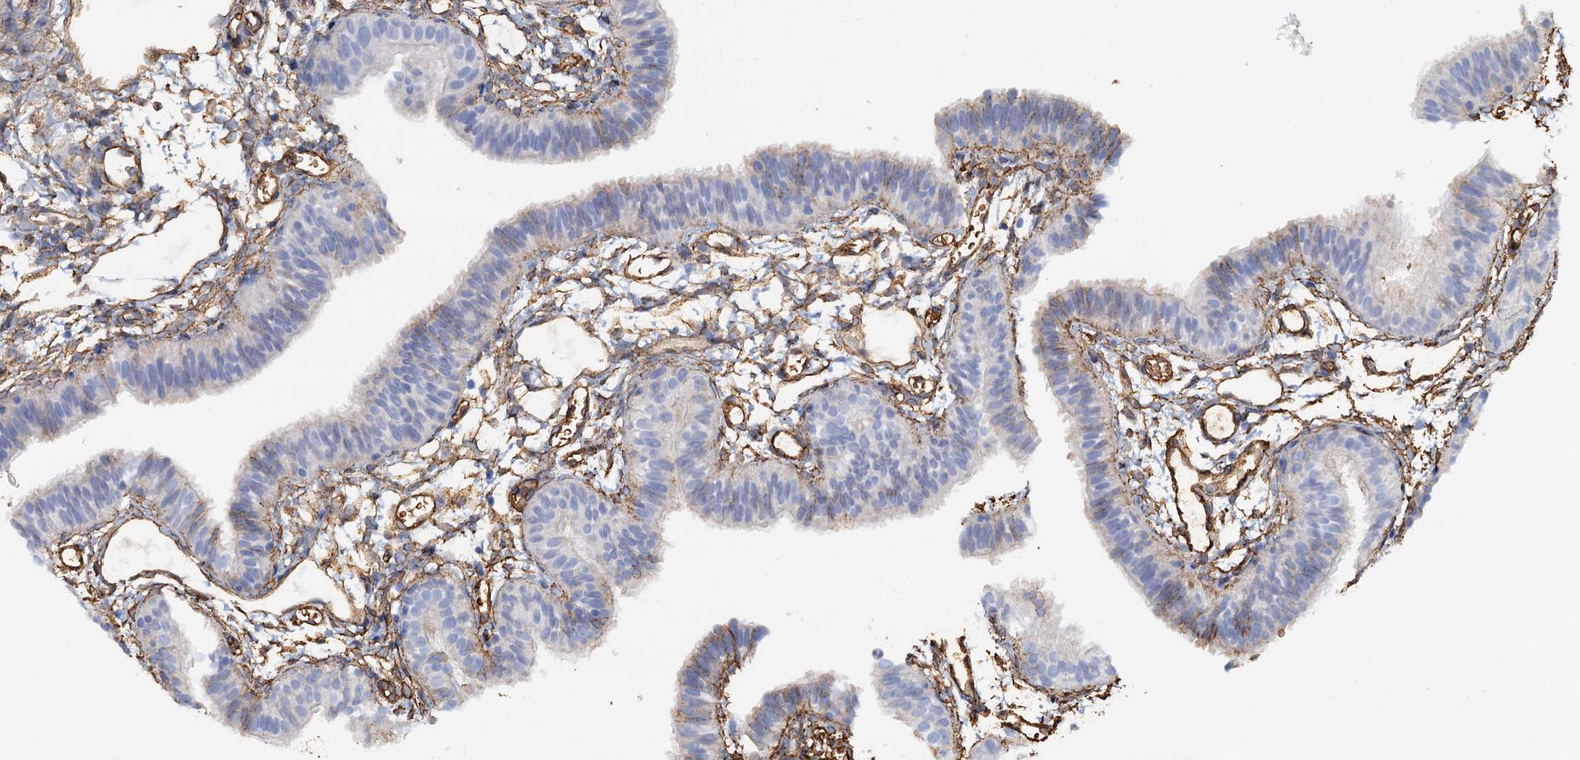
{"staining": {"intensity": "weak", "quantity": "<25%", "location": "cytoplasmic/membranous"}, "tissue": "fallopian tube", "cell_type": "Glandular cells", "image_type": "normal", "snomed": [{"axis": "morphology", "description": "Normal tissue, NOS"}, {"axis": "topography", "description": "Fallopian tube"}], "caption": "Immunohistochemistry image of unremarkable fallopian tube: fallopian tube stained with DAB exhibits no significant protein staining in glandular cells. (Immunohistochemistry (ihc), brightfield microscopy, high magnification).", "gene": "DGKG", "patient": {"sex": "female", "age": 35}}